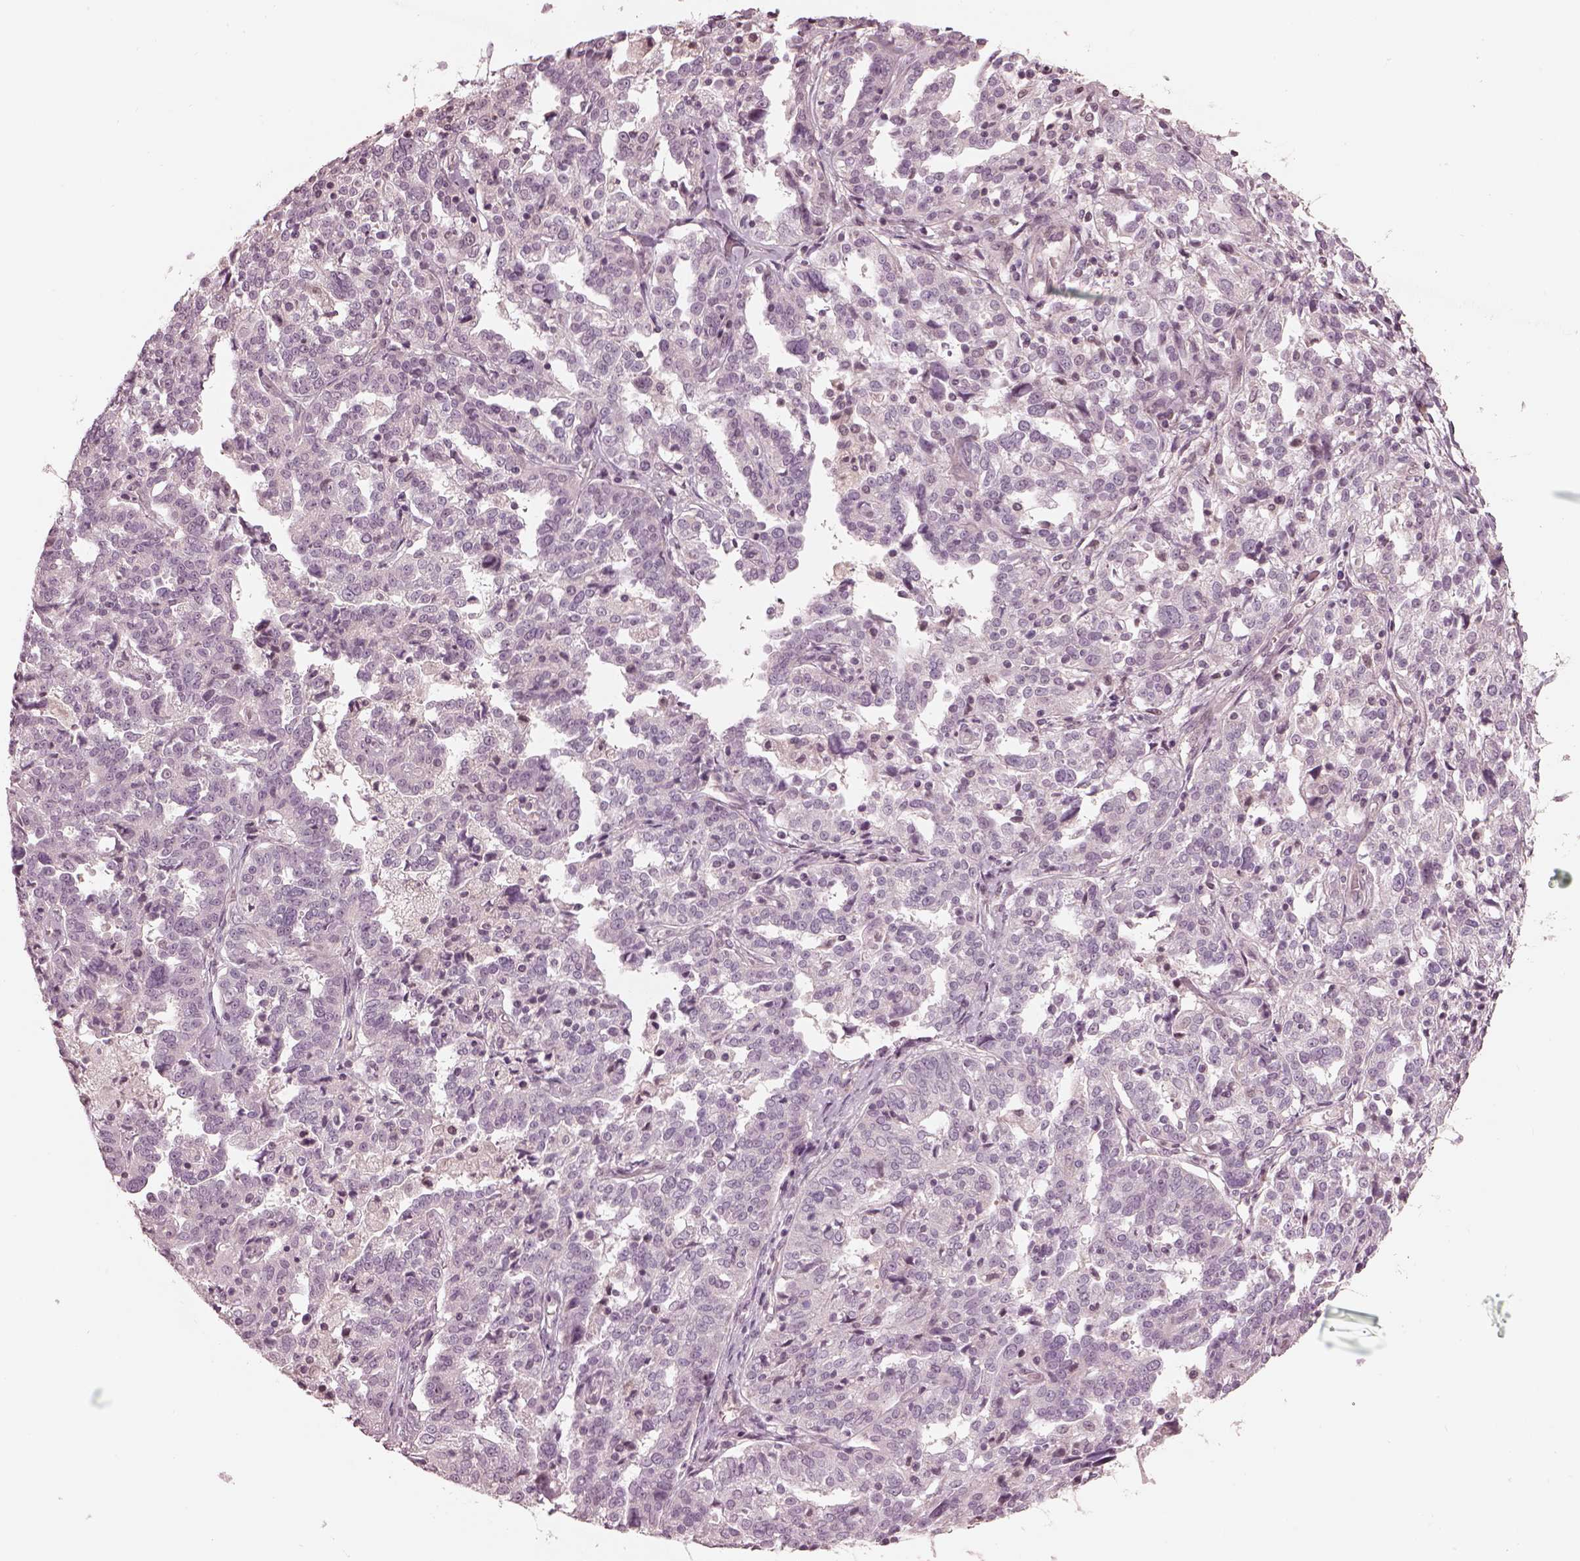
{"staining": {"intensity": "negative", "quantity": "none", "location": "none"}, "tissue": "ovarian cancer", "cell_type": "Tumor cells", "image_type": "cancer", "snomed": [{"axis": "morphology", "description": "Cystadenocarcinoma, serous, NOS"}, {"axis": "topography", "description": "Ovary"}], "caption": "Tumor cells are negative for protein expression in human ovarian serous cystadenocarcinoma. (Stains: DAB IHC with hematoxylin counter stain, Microscopy: brightfield microscopy at high magnification).", "gene": "IQCG", "patient": {"sex": "female", "age": 67}}